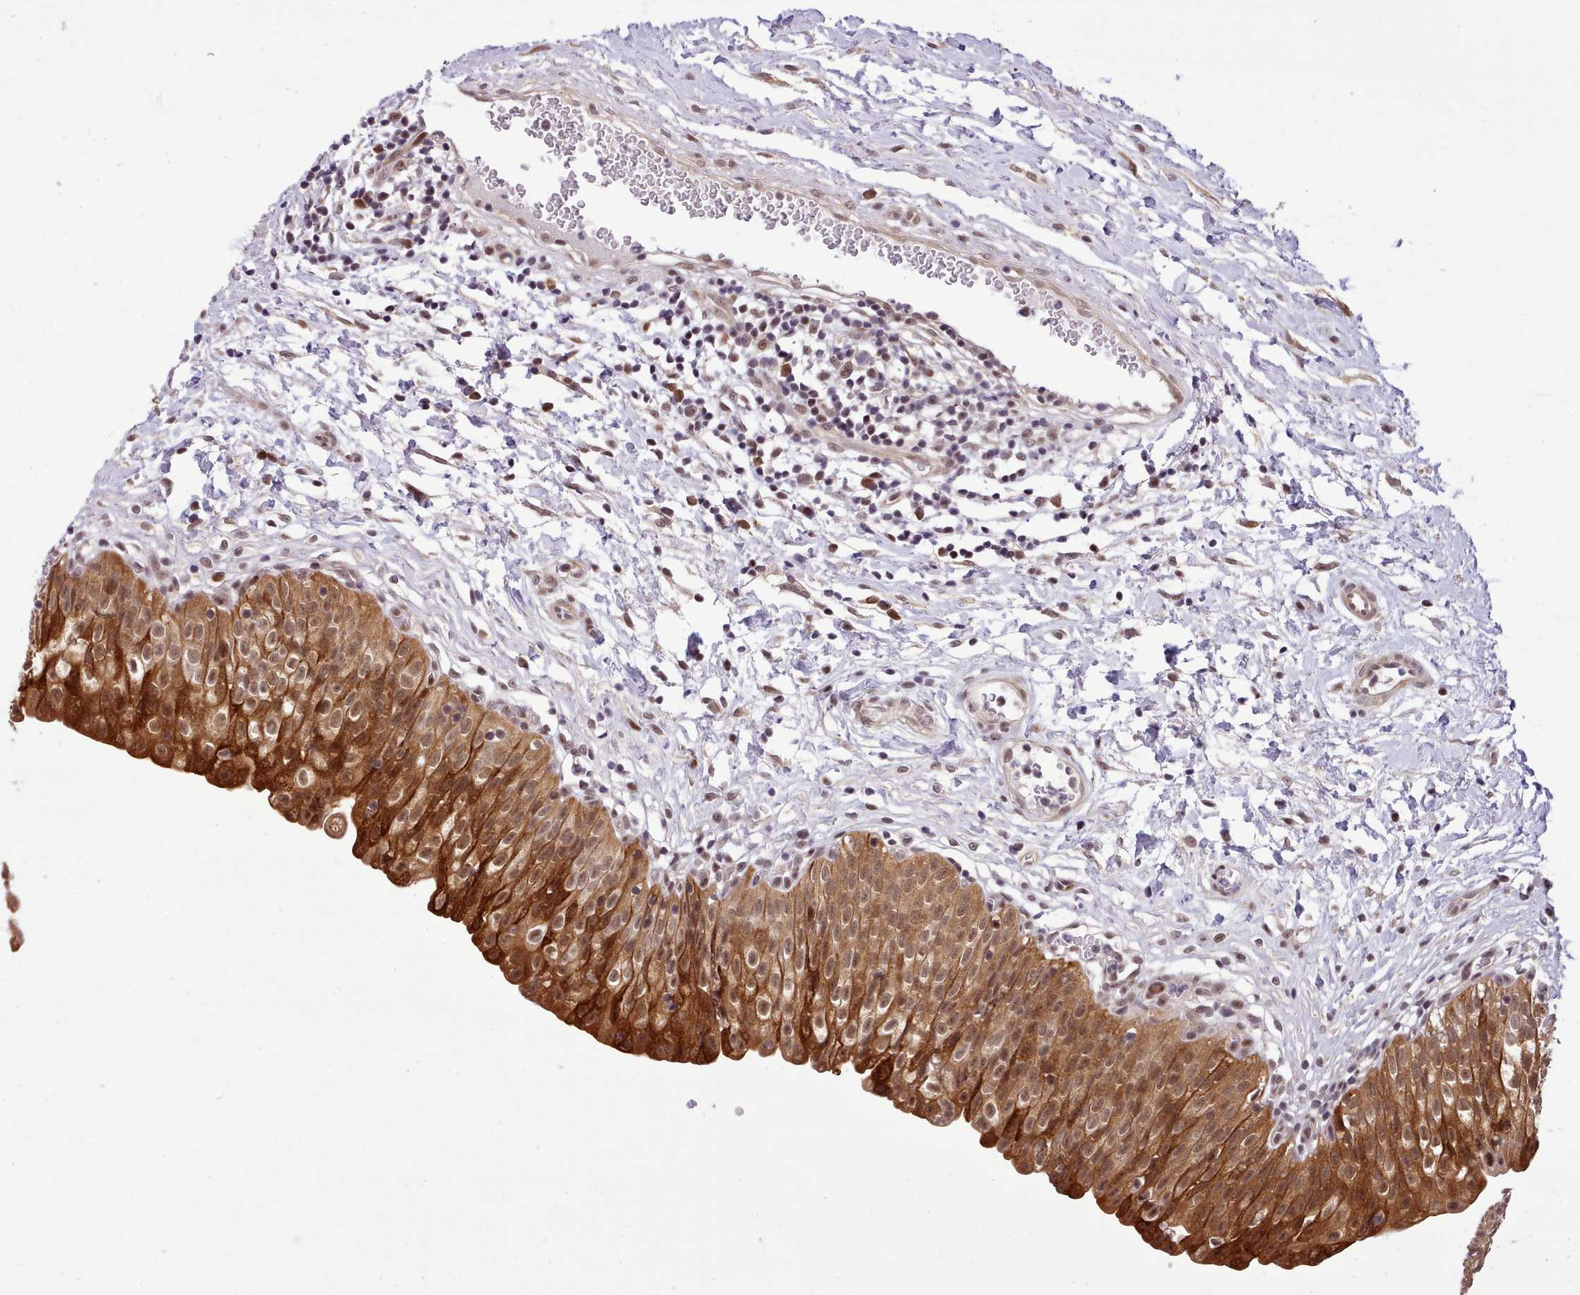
{"staining": {"intensity": "strong", "quantity": ">75%", "location": "cytoplasmic/membranous,nuclear"}, "tissue": "urinary bladder", "cell_type": "Urothelial cells", "image_type": "normal", "snomed": [{"axis": "morphology", "description": "Normal tissue, NOS"}, {"axis": "topography", "description": "Urinary bladder"}], "caption": "High-power microscopy captured an IHC histopathology image of unremarkable urinary bladder, revealing strong cytoplasmic/membranous,nuclear positivity in approximately >75% of urothelial cells.", "gene": "HOXB7", "patient": {"sex": "male", "age": 55}}